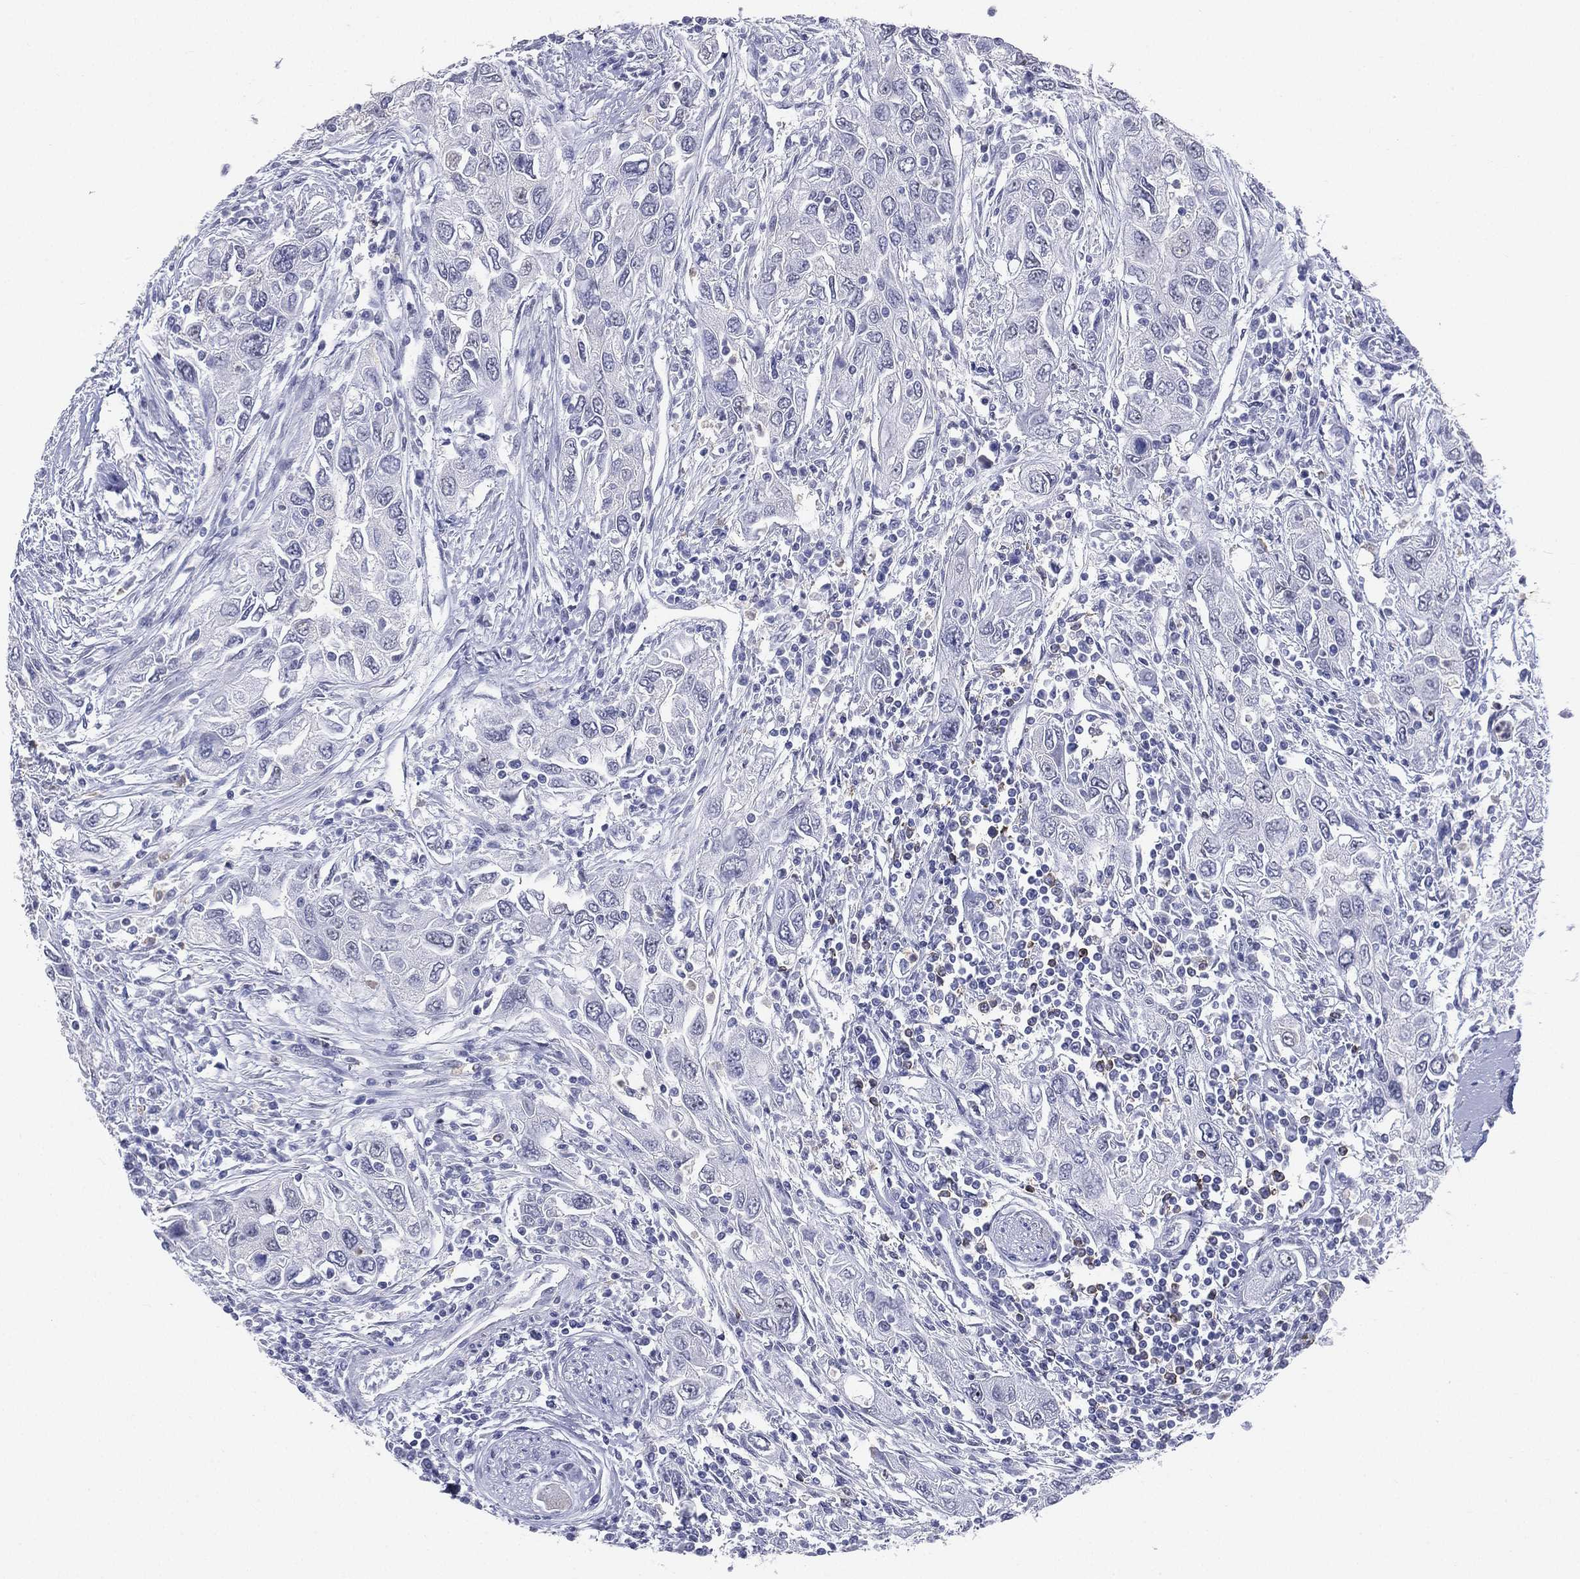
{"staining": {"intensity": "negative", "quantity": "none", "location": "none"}, "tissue": "urothelial cancer", "cell_type": "Tumor cells", "image_type": "cancer", "snomed": [{"axis": "morphology", "description": "Urothelial carcinoma, High grade"}, {"axis": "topography", "description": "Urinary bladder"}], "caption": "IHC of high-grade urothelial carcinoma displays no expression in tumor cells.", "gene": "CD22", "patient": {"sex": "male", "age": 76}}